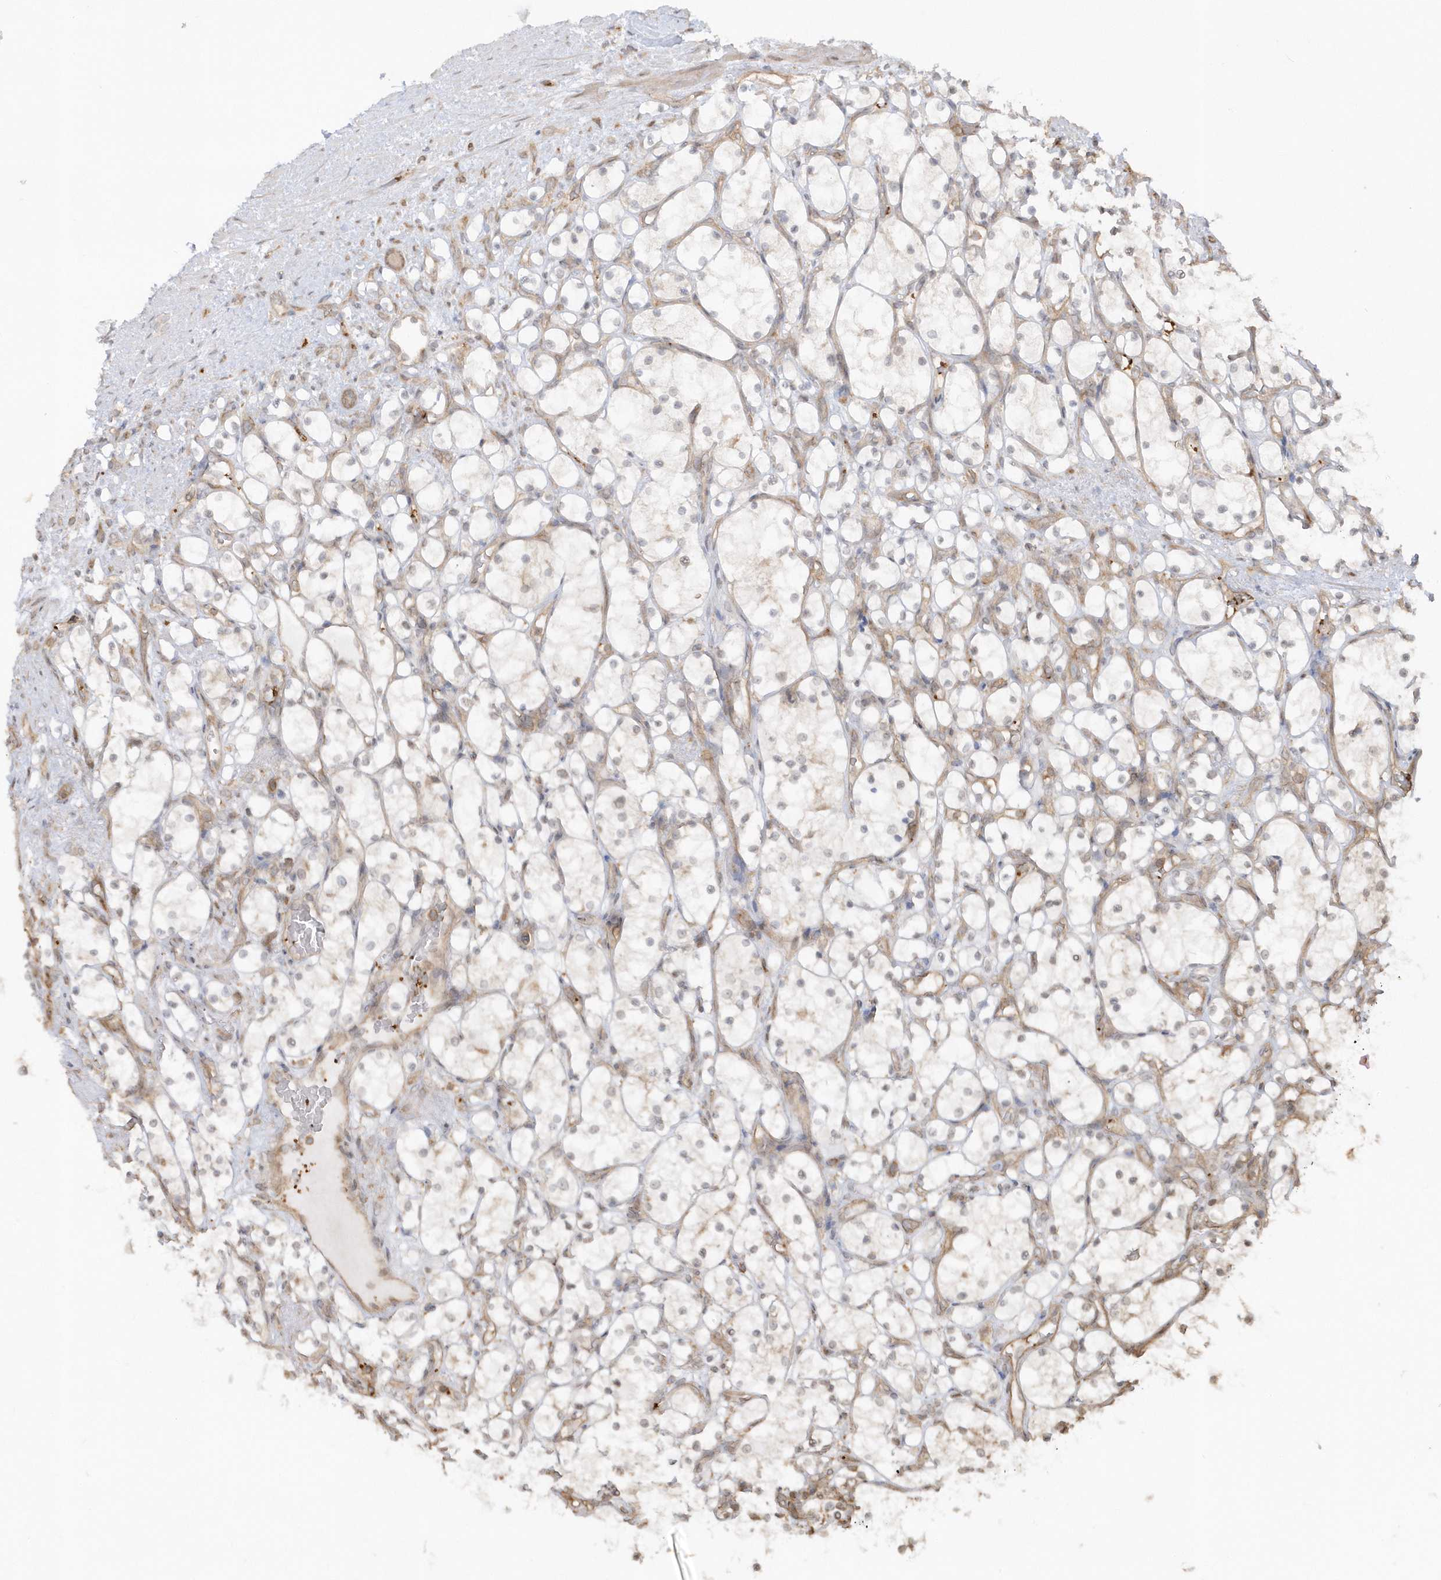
{"staining": {"intensity": "negative", "quantity": "none", "location": "none"}, "tissue": "renal cancer", "cell_type": "Tumor cells", "image_type": "cancer", "snomed": [{"axis": "morphology", "description": "Adenocarcinoma, NOS"}, {"axis": "topography", "description": "Kidney"}], "caption": "DAB immunohistochemical staining of human adenocarcinoma (renal) exhibits no significant staining in tumor cells.", "gene": "BSN", "patient": {"sex": "female", "age": 69}}